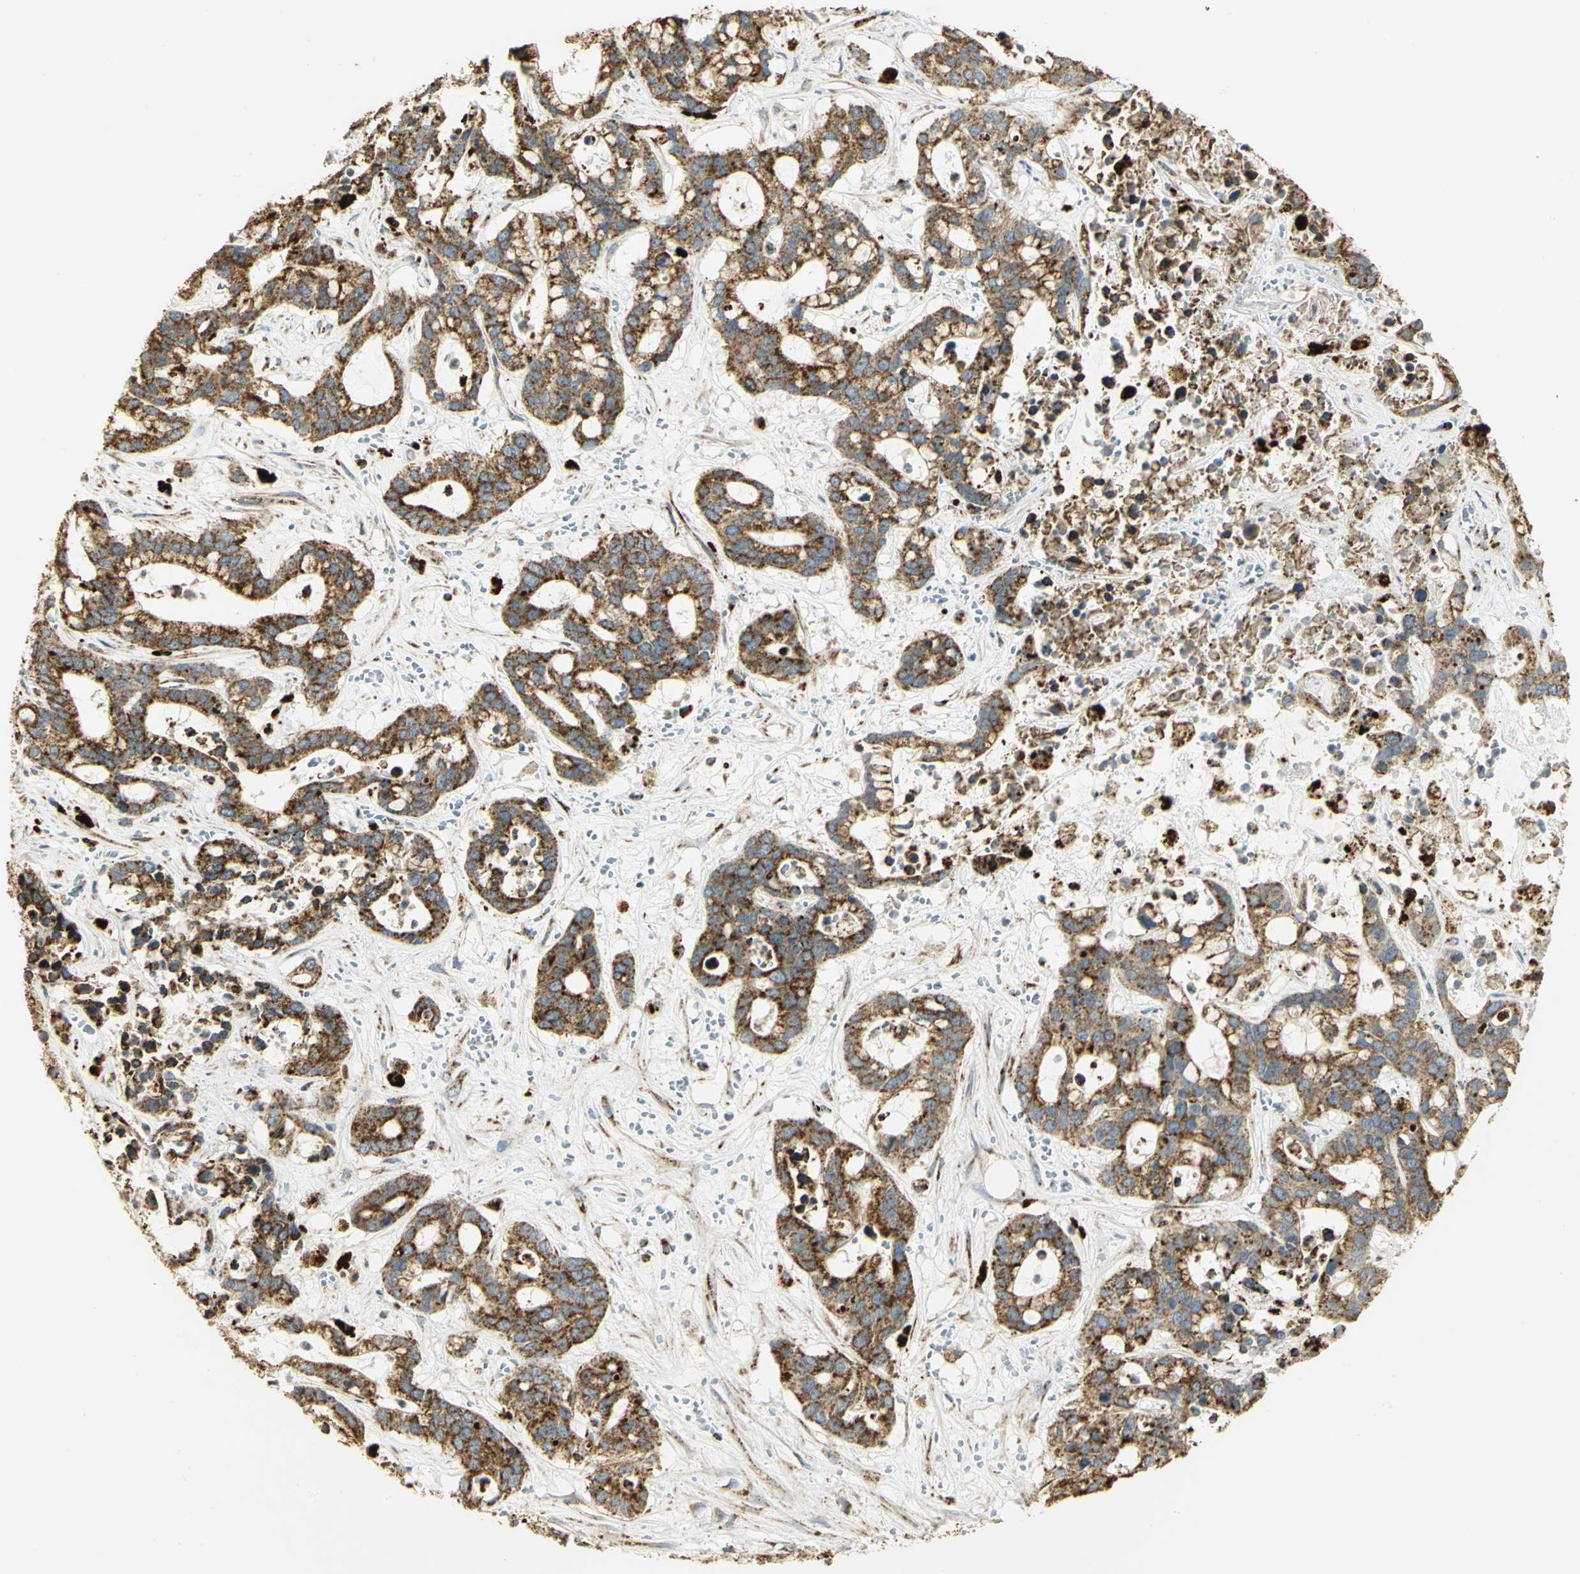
{"staining": {"intensity": "strong", "quantity": ">75%", "location": "cytoplasmic/membranous"}, "tissue": "liver cancer", "cell_type": "Tumor cells", "image_type": "cancer", "snomed": [{"axis": "morphology", "description": "Cholangiocarcinoma"}, {"axis": "topography", "description": "Liver"}], "caption": "Cholangiocarcinoma (liver) was stained to show a protein in brown. There is high levels of strong cytoplasmic/membranous staining in approximately >75% of tumor cells.", "gene": "VDAC1", "patient": {"sex": "female", "age": 65}}